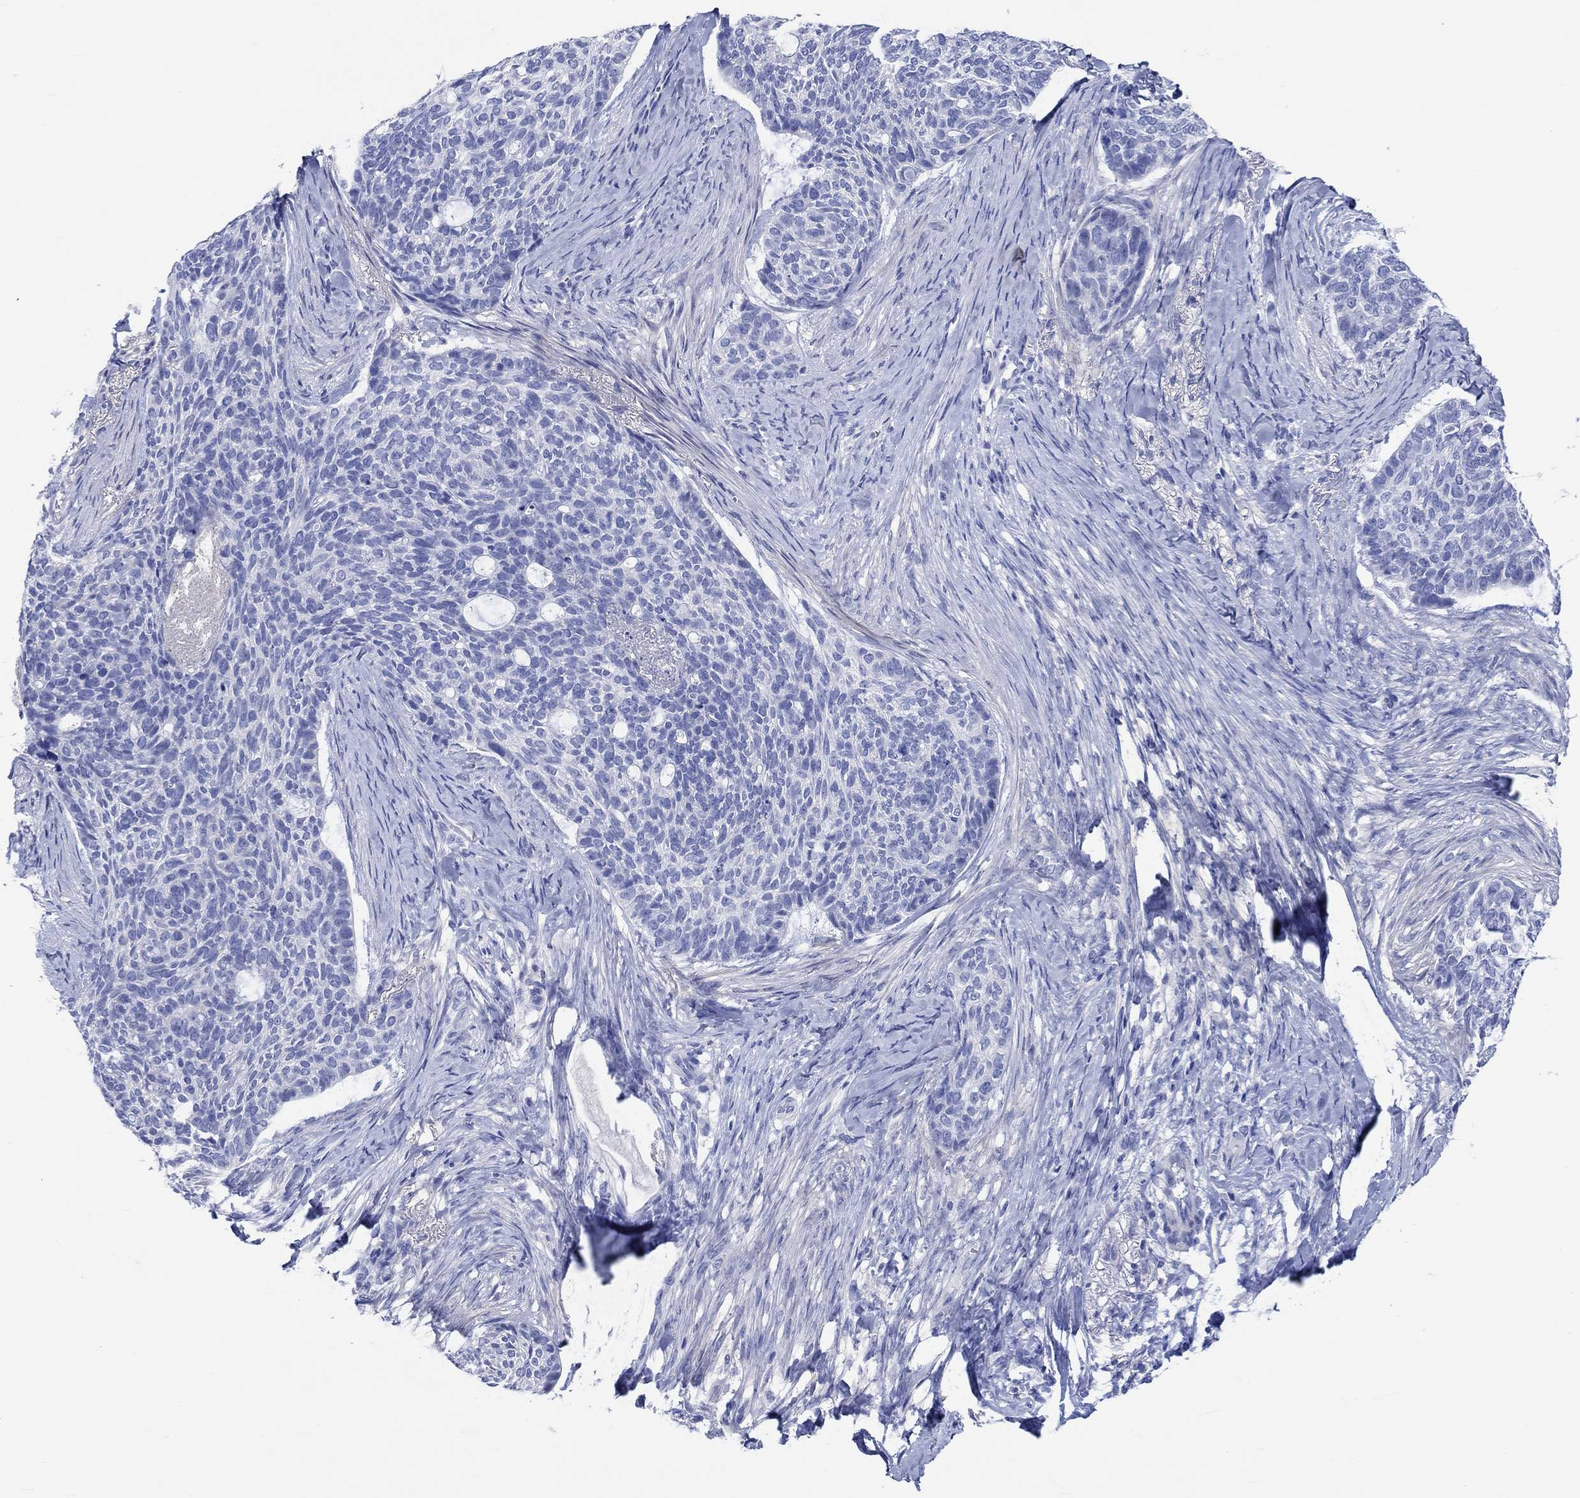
{"staining": {"intensity": "negative", "quantity": "none", "location": "none"}, "tissue": "skin cancer", "cell_type": "Tumor cells", "image_type": "cancer", "snomed": [{"axis": "morphology", "description": "Basal cell carcinoma"}, {"axis": "topography", "description": "Skin"}], "caption": "A photomicrograph of human skin cancer (basal cell carcinoma) is negative for staining in tumor cells.", "gene": "SHISA4", "patient": {"sex": "female", "age": 69}}